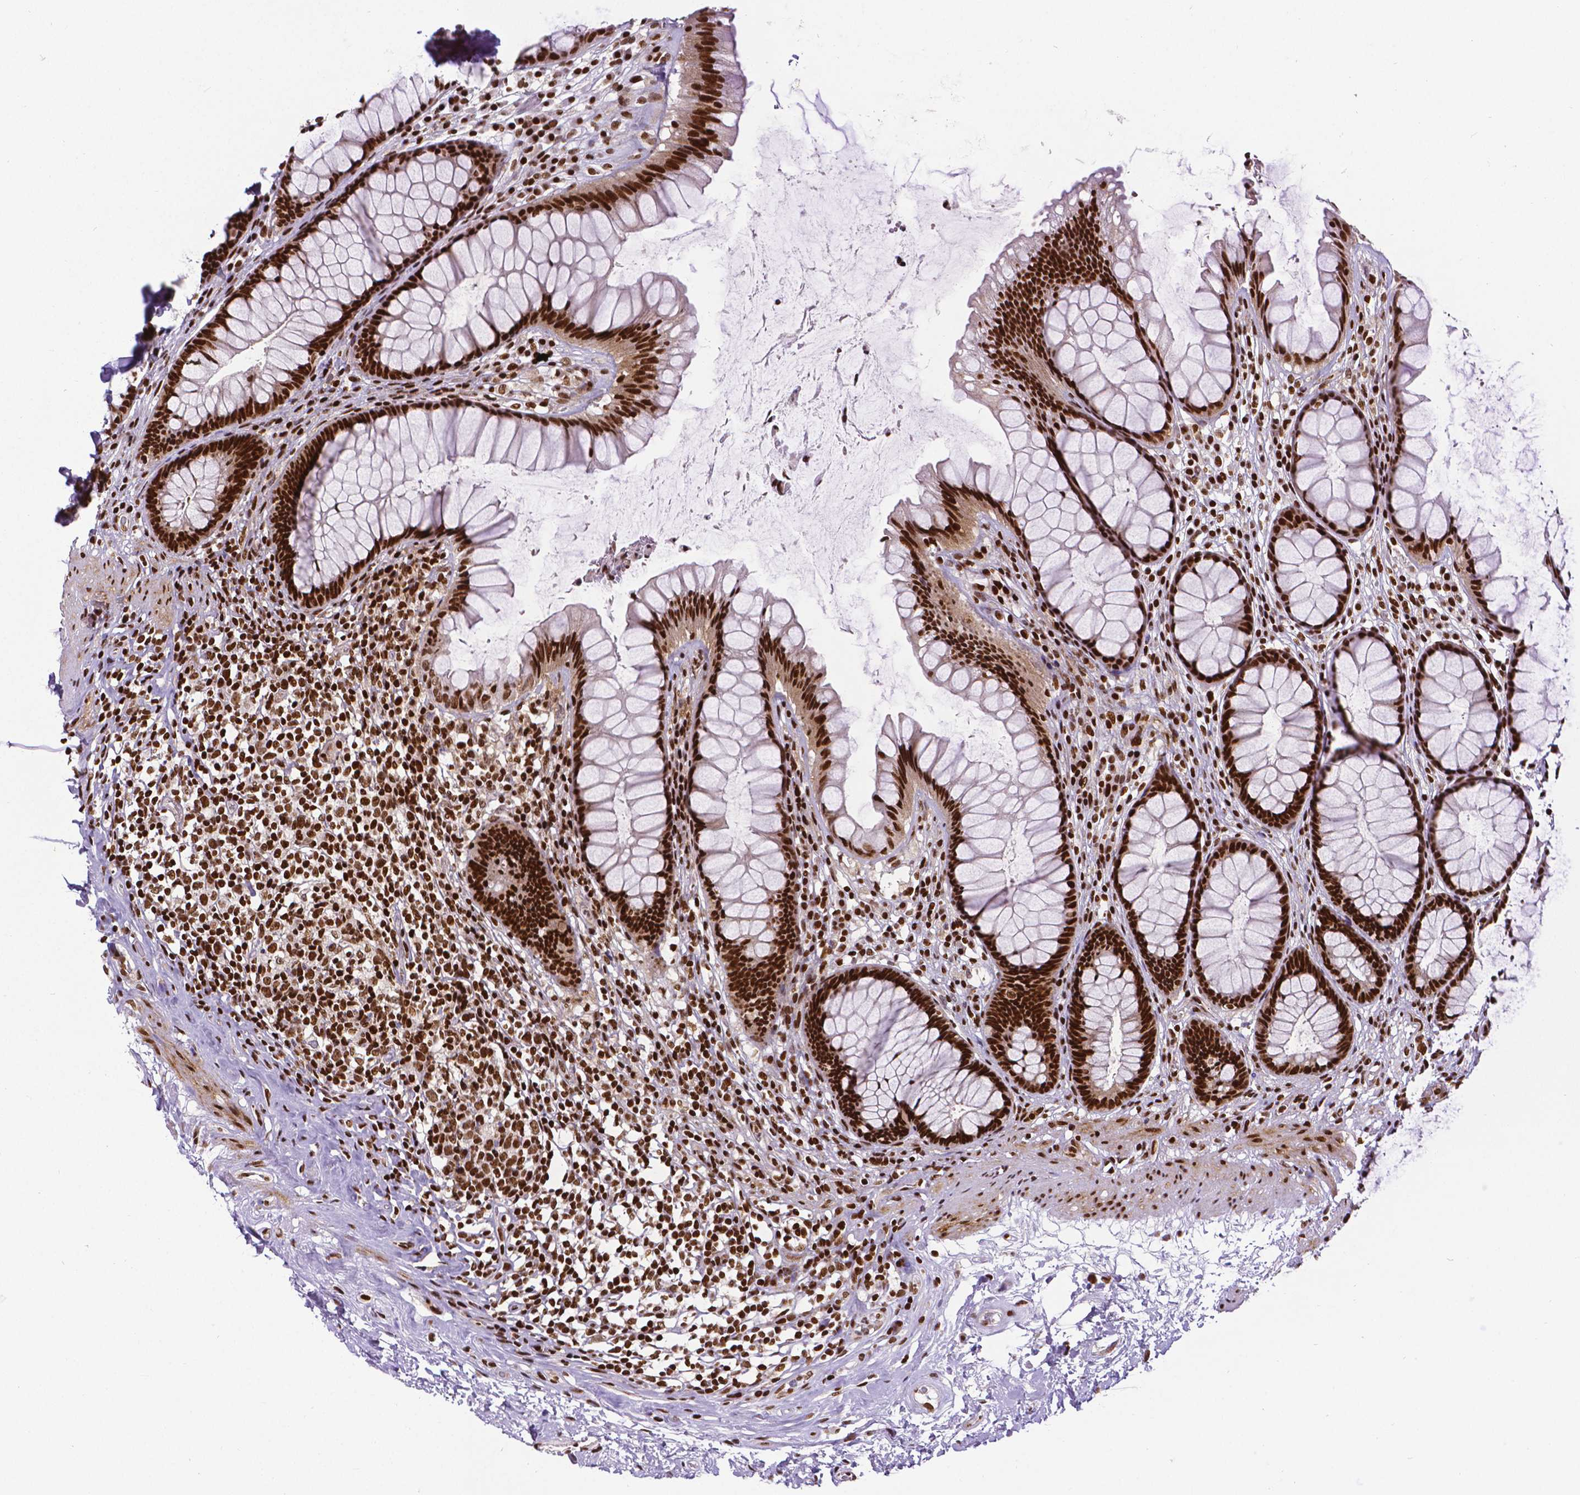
{"staining": {"intensity": "strong", "quantity": ">75%", "location": "nuclear"}, "tissue": "rectum", "cell_type": "Glandular cells", "image_type": "normal", "snomed": [{"axis": "morphology", "description": "Normal tissue, NOS"}, {"axis": "topography", "description": "Rectum"}], "caption": "This photomicrograph shows normal rectum stained with immunohistochemistry to label a protein in brown. The nuclear of glandular cells show strong positivity for the protein. Nuclei are counter-stained blue.", "gene": "CTCF", "patient": {"sex": "male", "age": 72}}